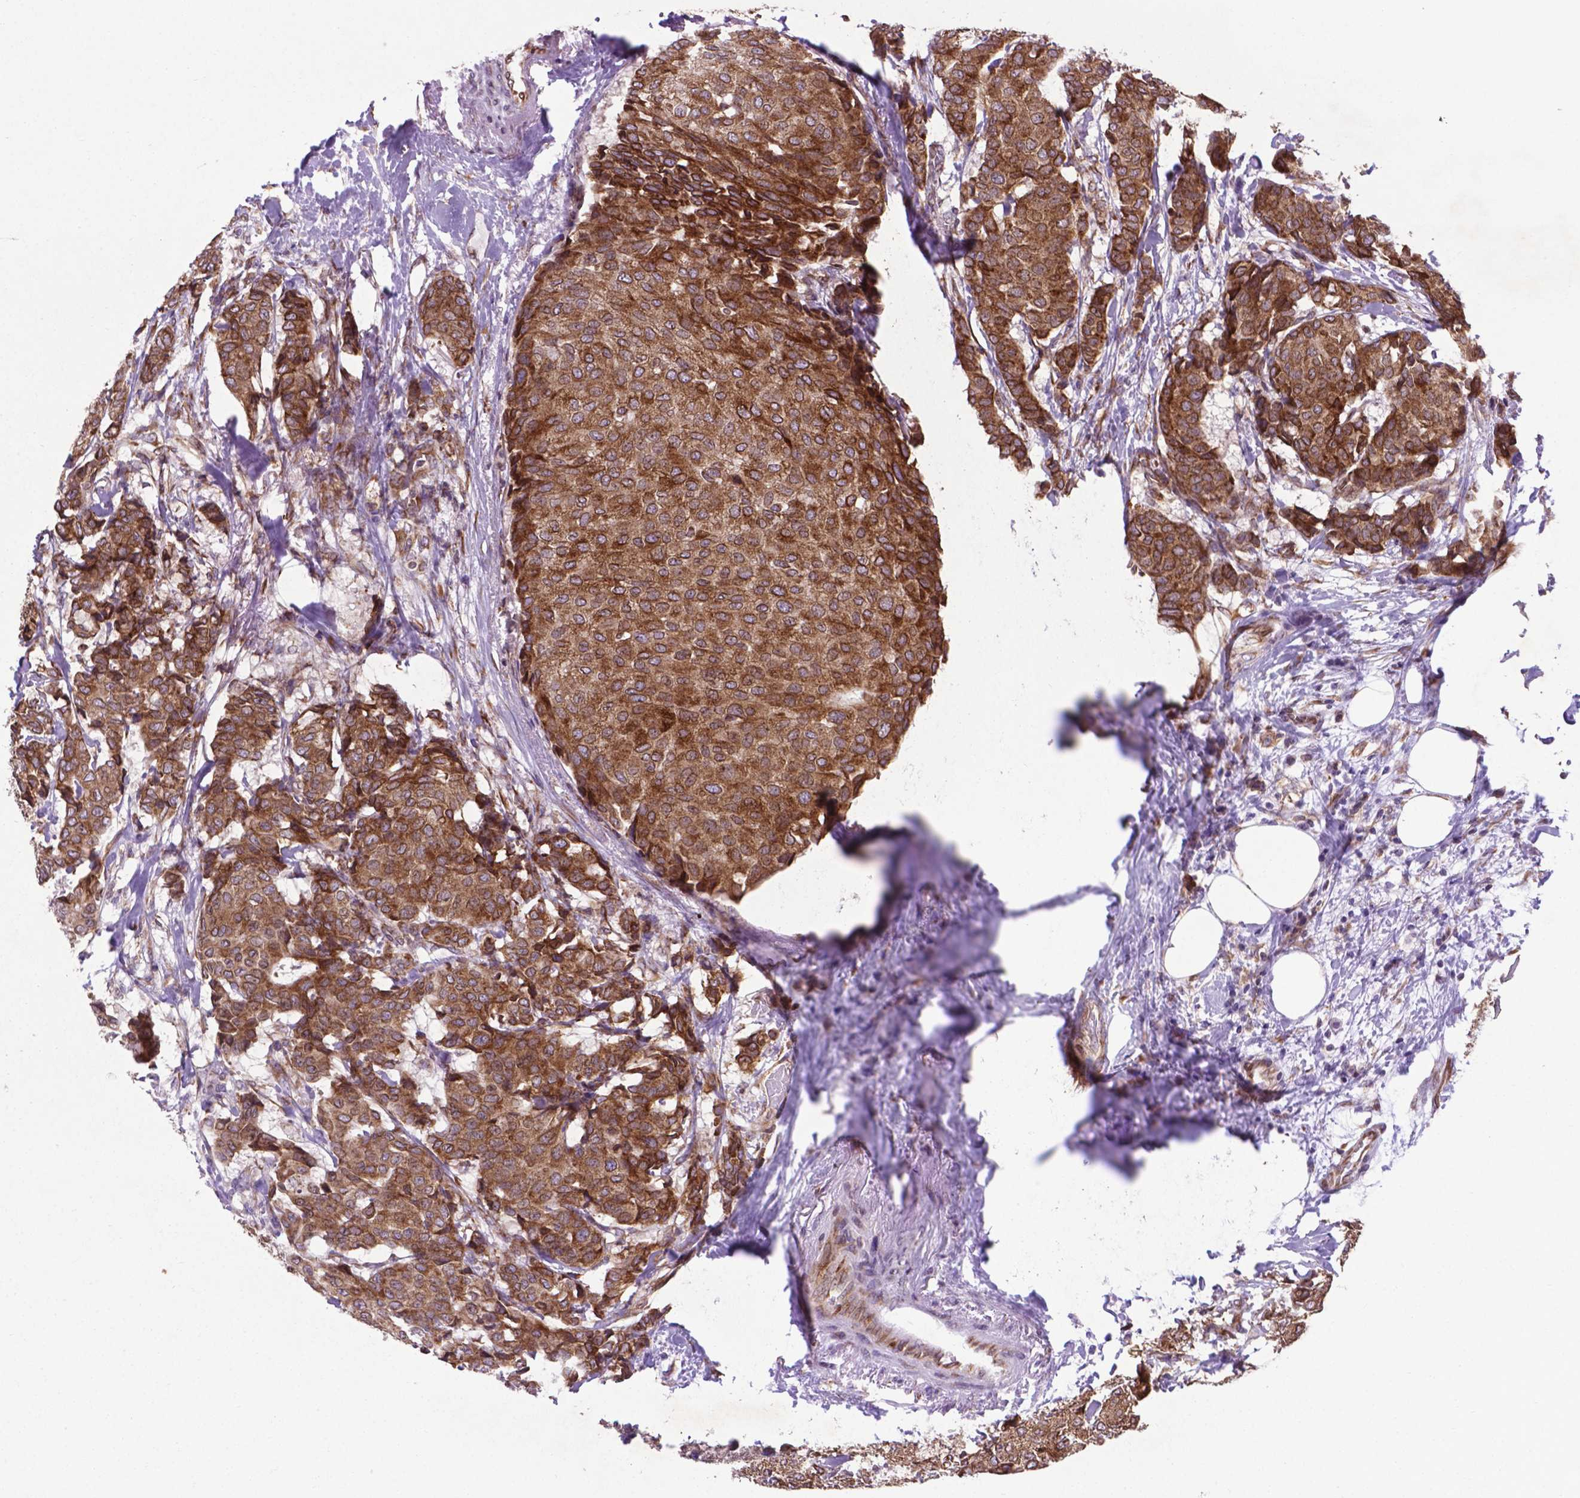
{"staining": {"intensity": "moderate", "quantity": ">75%", "location": "cytoplasmic/membranous"}, "tissue": "breast cancer", "cell_type": "Tumor cells", "image_type": "cancer", "snomed": [{"axis": "morphology", "description": "Duct carcinoma"}, {"axis": "topography", "description": "Breast"}], "caption": "IHC micrograph of neoplastic tissue: human breast cancer stained using IHC shows medium levels of moderate protein expression localized specifically in the cytoplasmic/membranous of tumor cells, appearing as a cytoplasmic/membranous brown color.", "gene": "WDR83OS", "patient": {"sex": "female", "age": 75}}